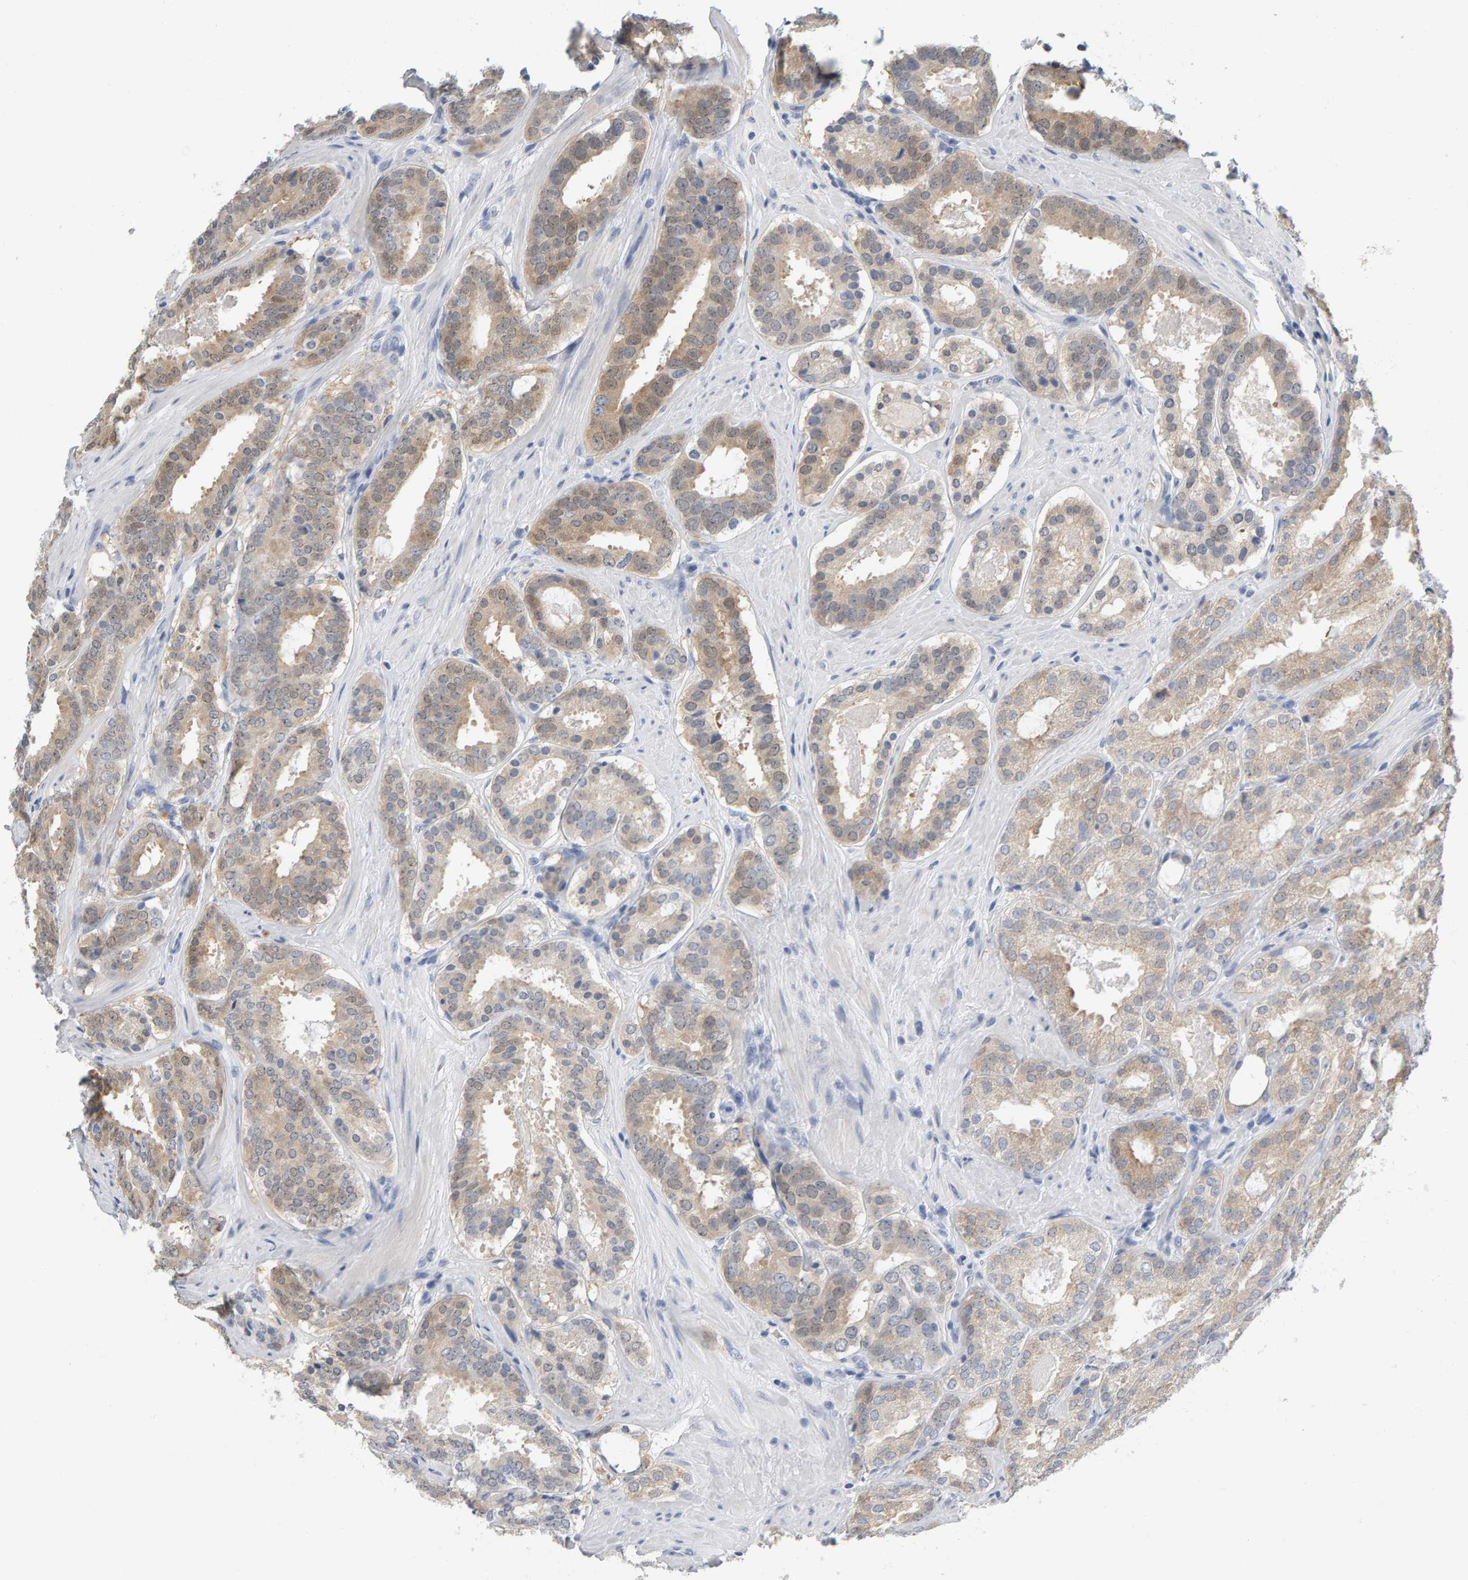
{"staining": {"intensity": "weak", "quantity": "25%-75%", "location": "cytoplasmic/membranous"}, "tissue": "prostate cancer", "cell_type": "Tumor cells", "image_type": "cancer", "snomed": [{"axis": "morphology", "description": "Adenocarcinoma, Low grade"}, {"axis": "topography", "description": "Prostate"}], "caption": "The photomicrograph displays a brown stain indicating the presence of a protein in the cytoplasmic/membranous of tumor cells in prostate adenocarcinoma (low-grade).", "gene": "CTH", "patient": {"sex": "male", "age": 69}}